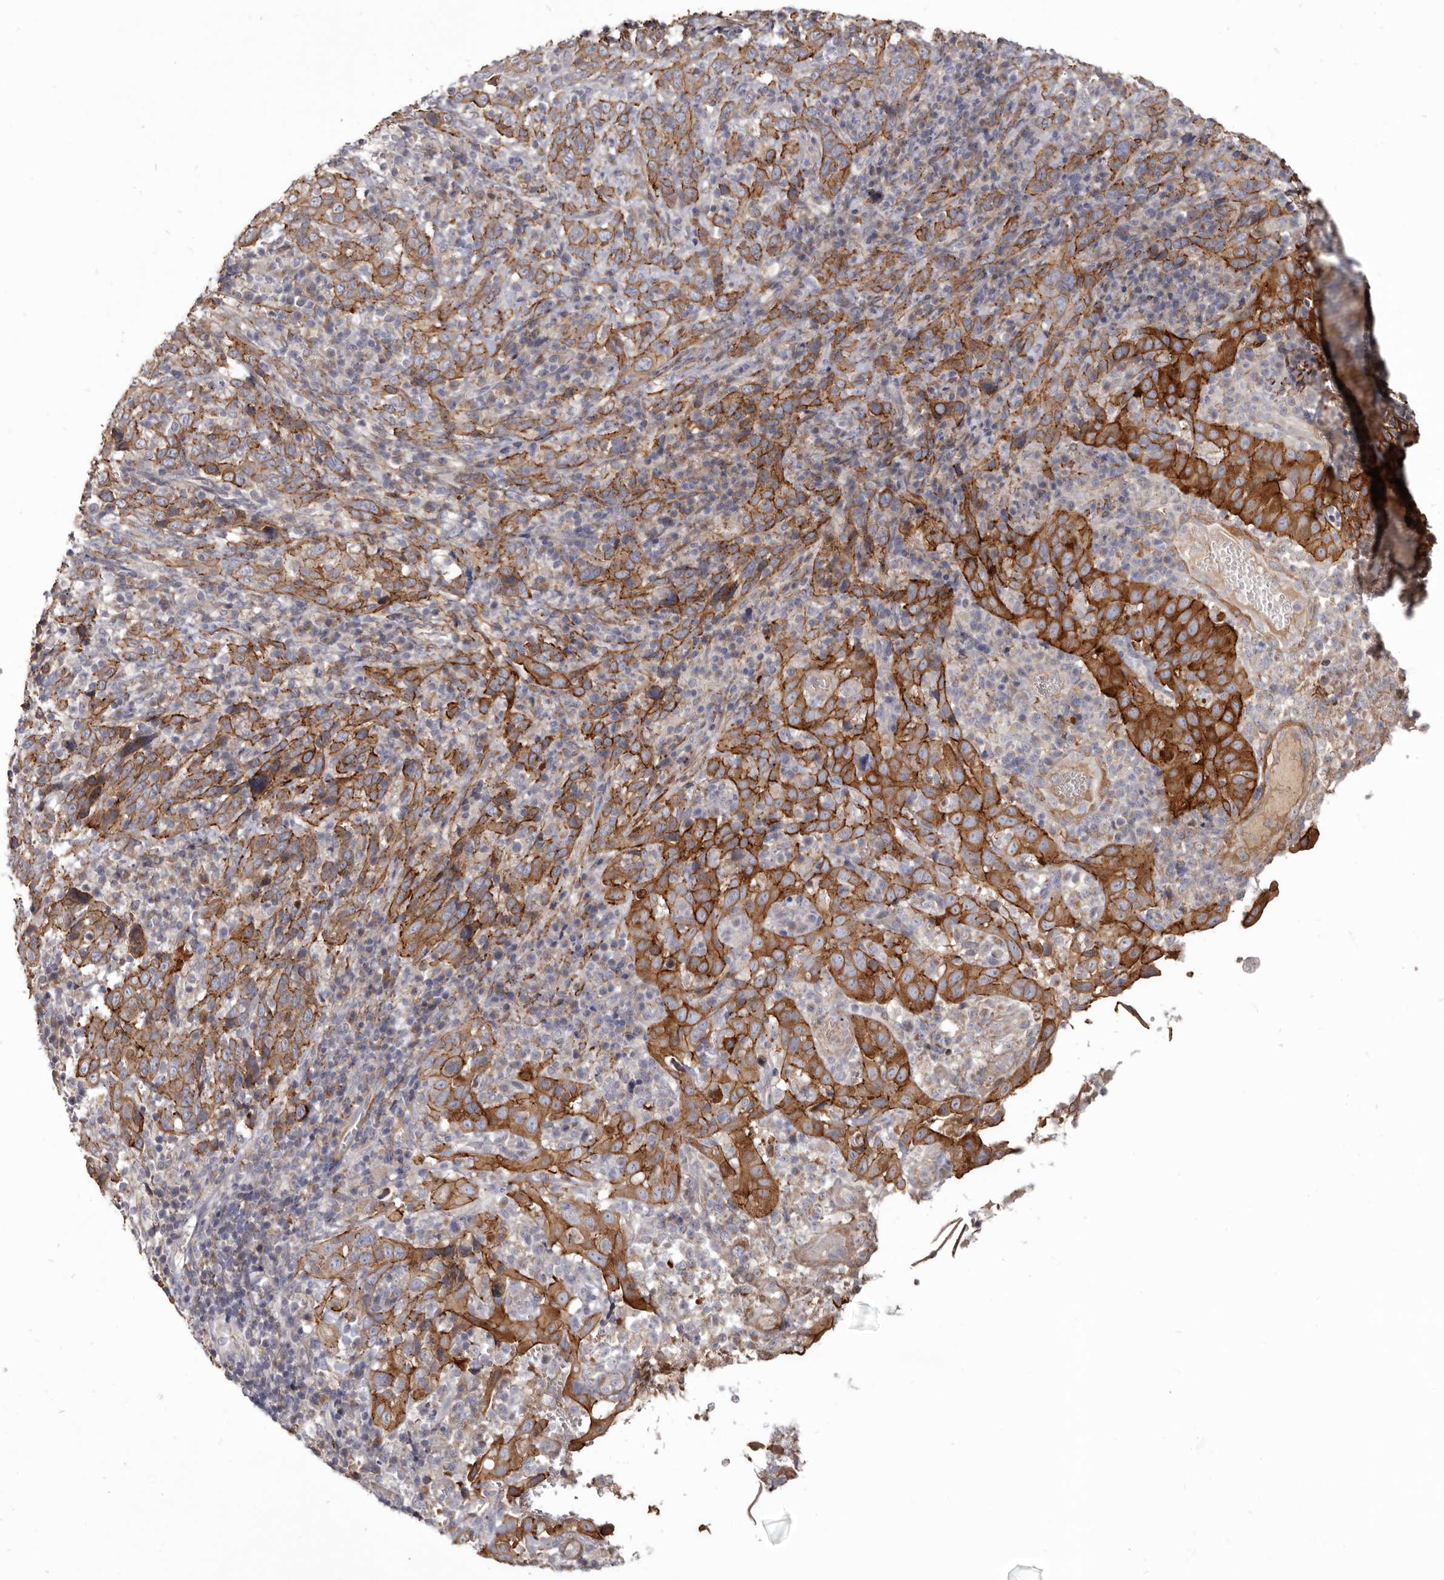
{"staining": {"intensity": "strong", "quantity": ">75%", "location": "cytoplasmic/membranous"}, "tissue": "cervical cancer", "cell_type": "Tumor cells", "image_type": "cancer", "snomed": [{"axis": "morphology", "description": "Squamous cell carcinoma, NOS"}, {"axis": "topography", "description": "Cervix"}], "caption": "This is an image of immunohistochemistry staining of squamous cell carcinoma (cervical), which shows strong expression in the cytoplasmic/membranous of tumor cells.", "gene": "CGN", "patient": {"sex": "female", "age": 46}}